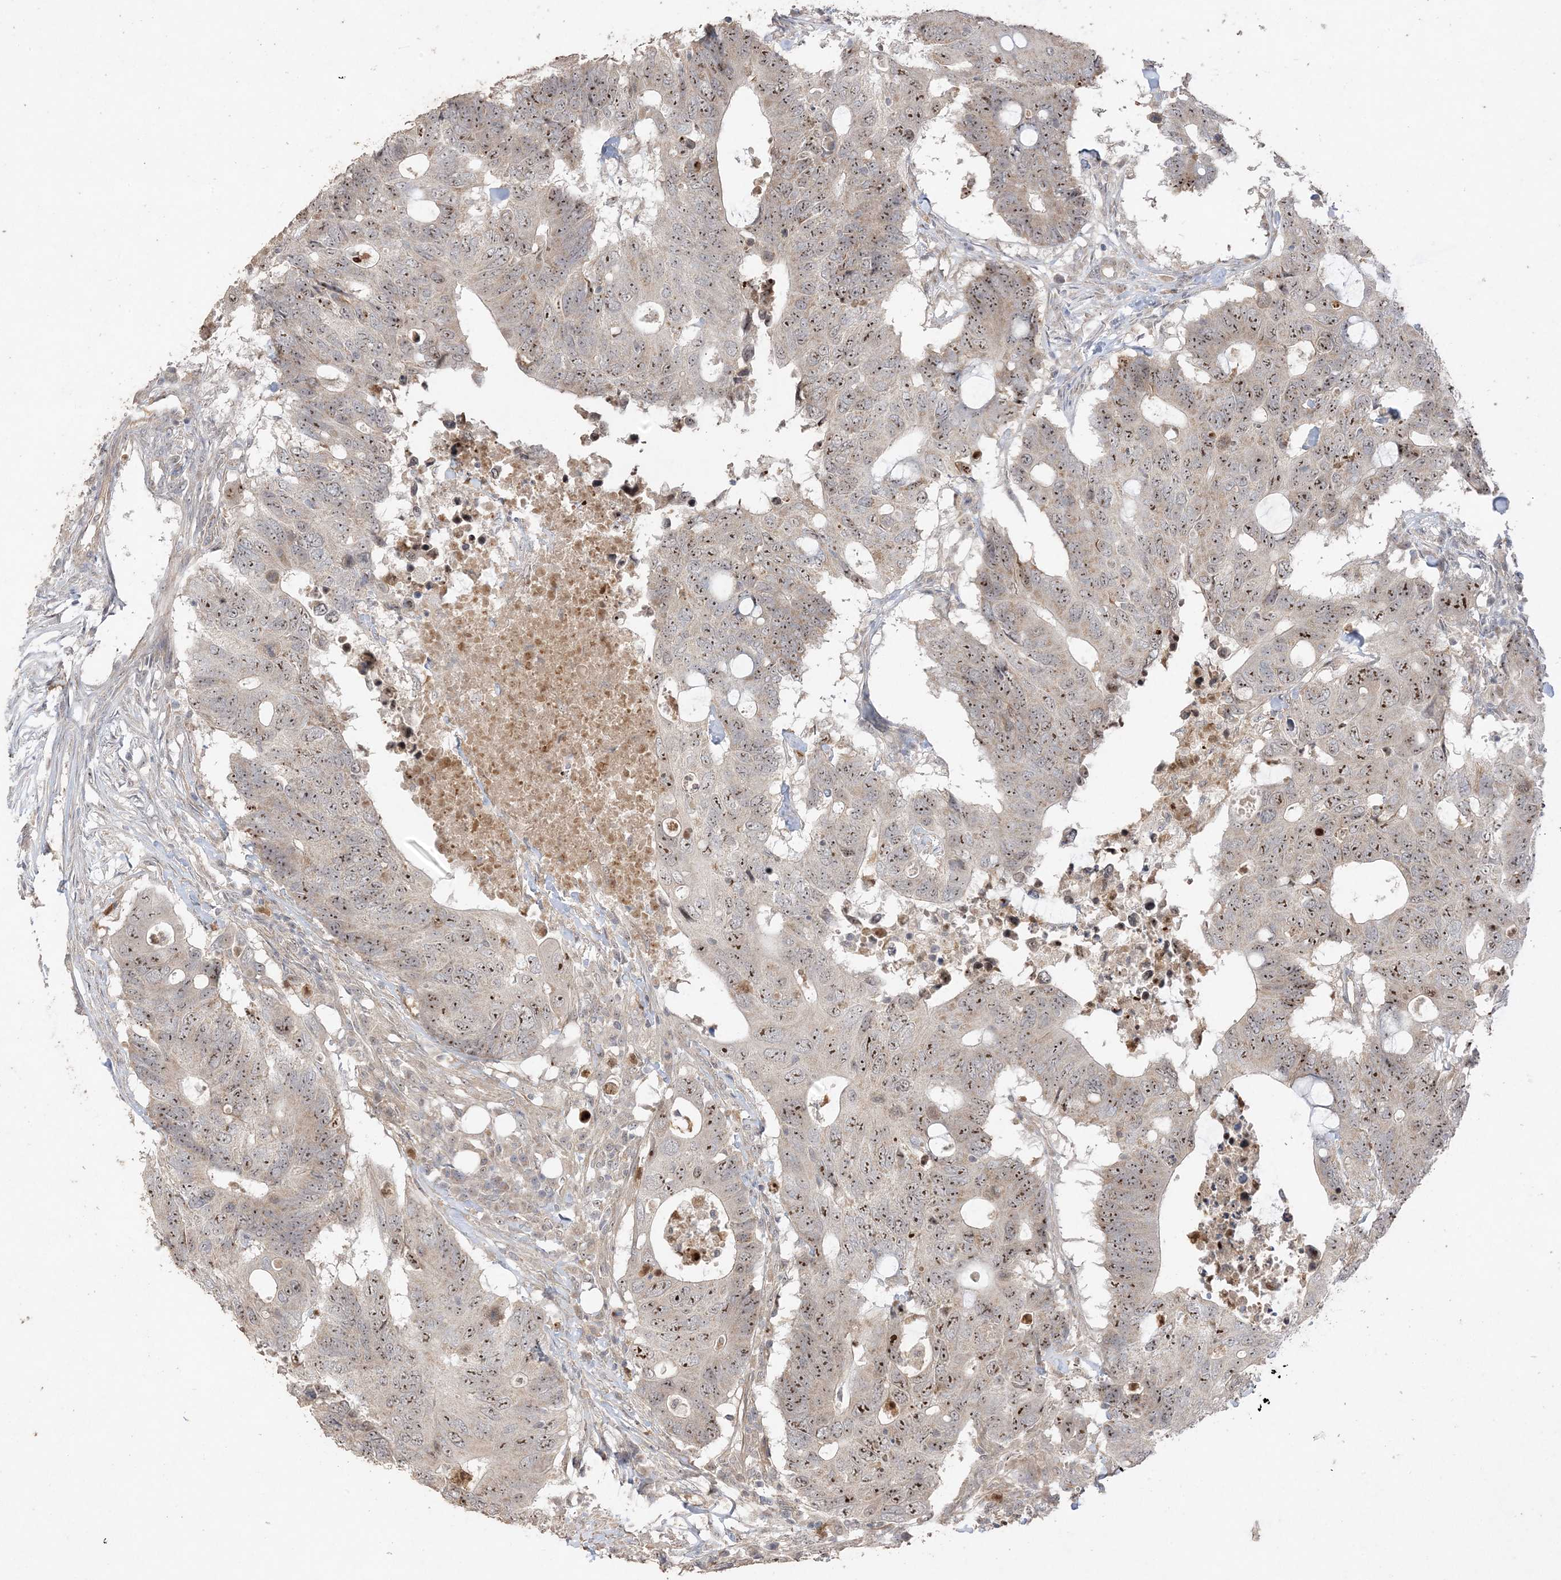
{"staining": {"intensity": "moderate", "quantity": ">75%", "location": "nuclear"}, "tissue": "colorectal cancer", "cell_type": "Tumor cells", "image_type": "cancer", "snomed": [{"axis": "morphology", "description": "Adenocarcinoma, NOS"}, {"axis": "topography", "description": "Colon"}], "caption": "DAB (3,3'-diaminobenzidine) immunohistochemical staining of colorectal cancer (adenocarcinoma) shows moderate nuclear protein expression in about >75% of tumor cells.", "gene": "DDX18", "patient": {"sex": "male", "age": 71}}